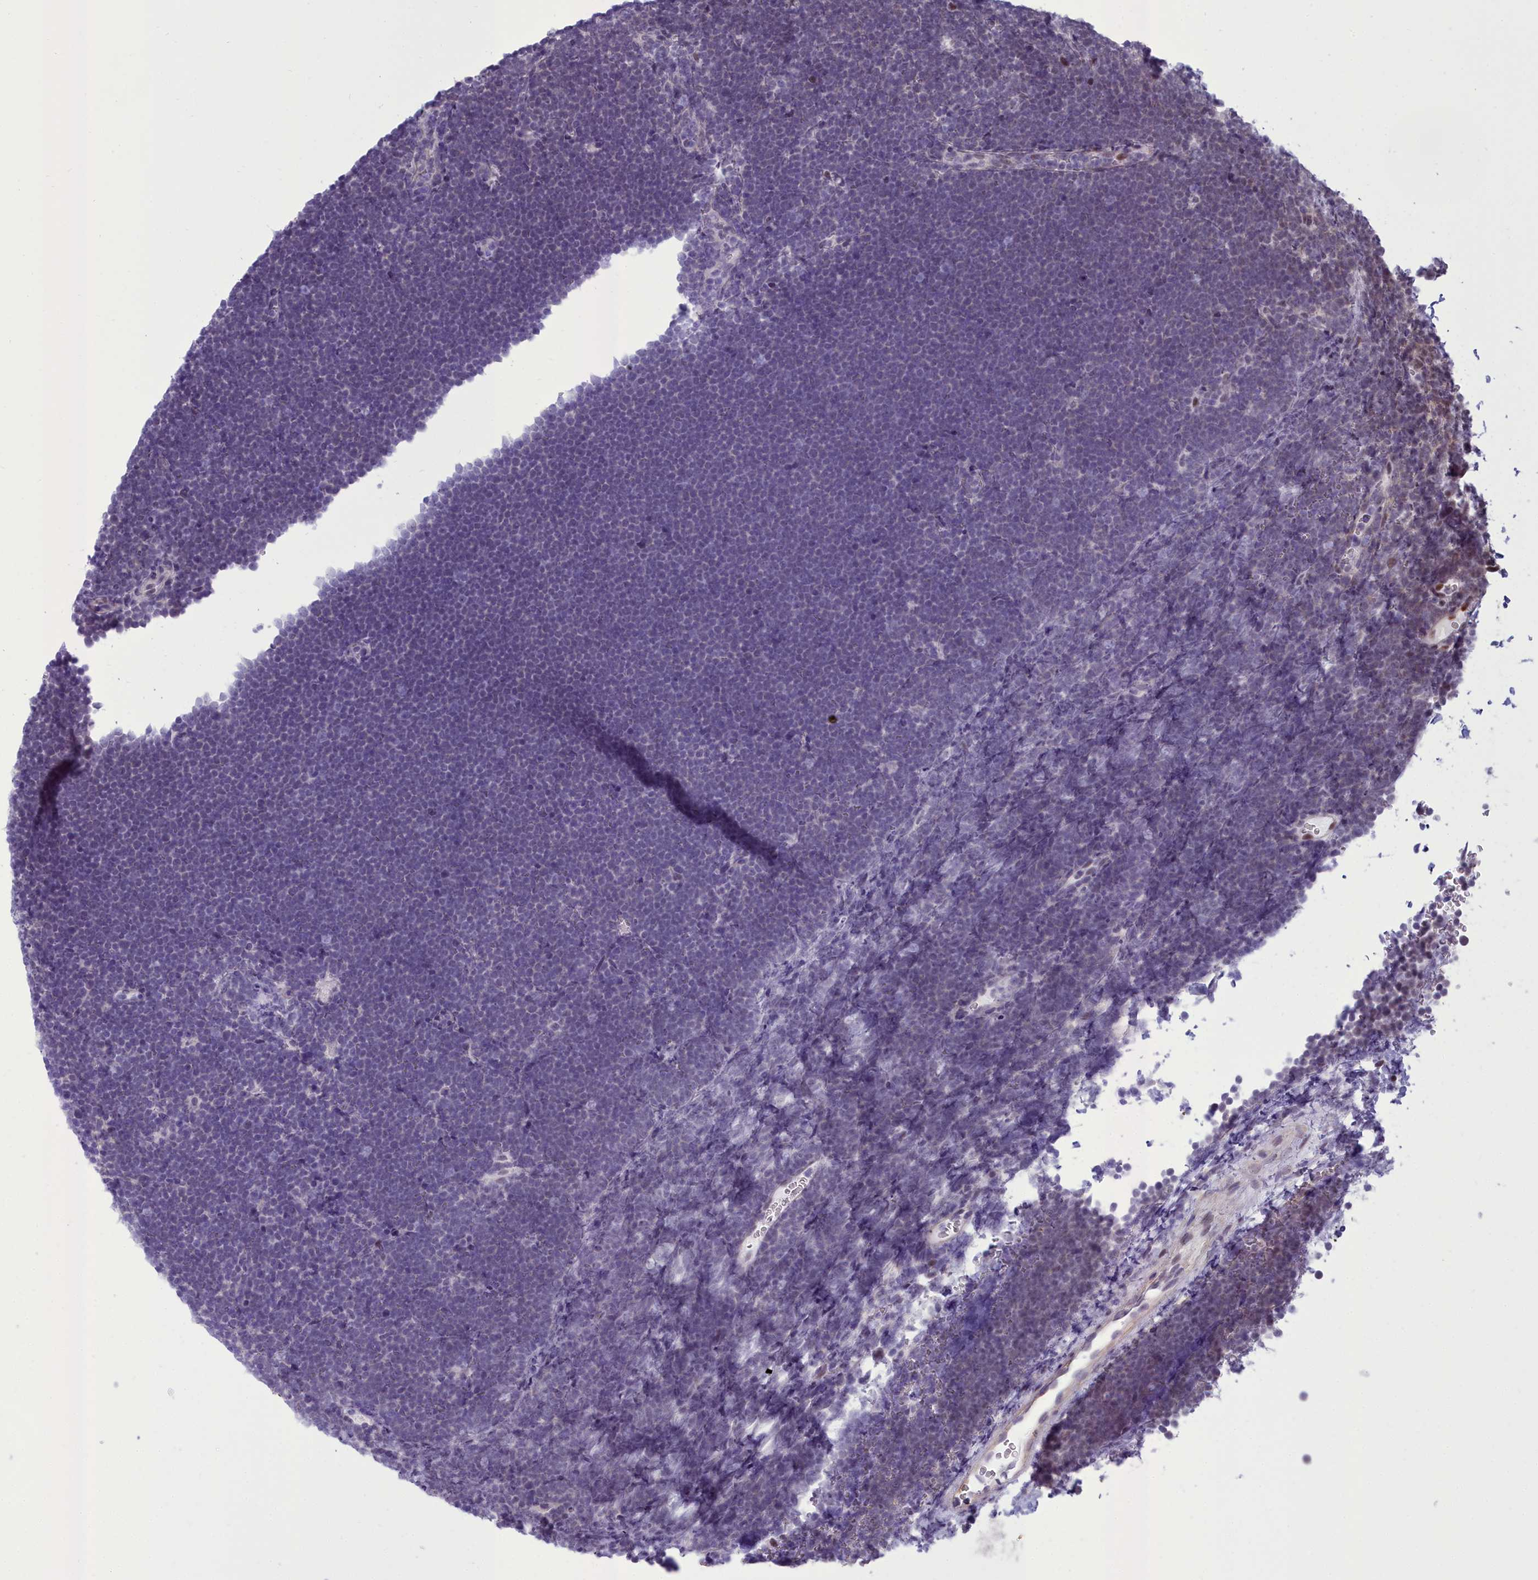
{"staining": {"intensity": "negative", "quantity": "none", "location": "none"}, "tissue": "lymphoma", "cell_type": "Tumor cells", "image_type": "cancer", "snomed": [{"axis": "morphology", "description": "Malignant lymphoma, non-Hodgkin's type, High grade"}, {"axis": "topography", "description": "Lymph node"}], "caption": "Immunohistochemistry image of human lymphoma stained for a protein (brown), which shows no expression in tumor cells. (Brightfield microscopy of DAB (3,3'-diaminobenzidine) immunohistochemistry (IHC) at high magnification).", "gene": "CEACAM19", "patient": {"sex": "male", "age": 13}}